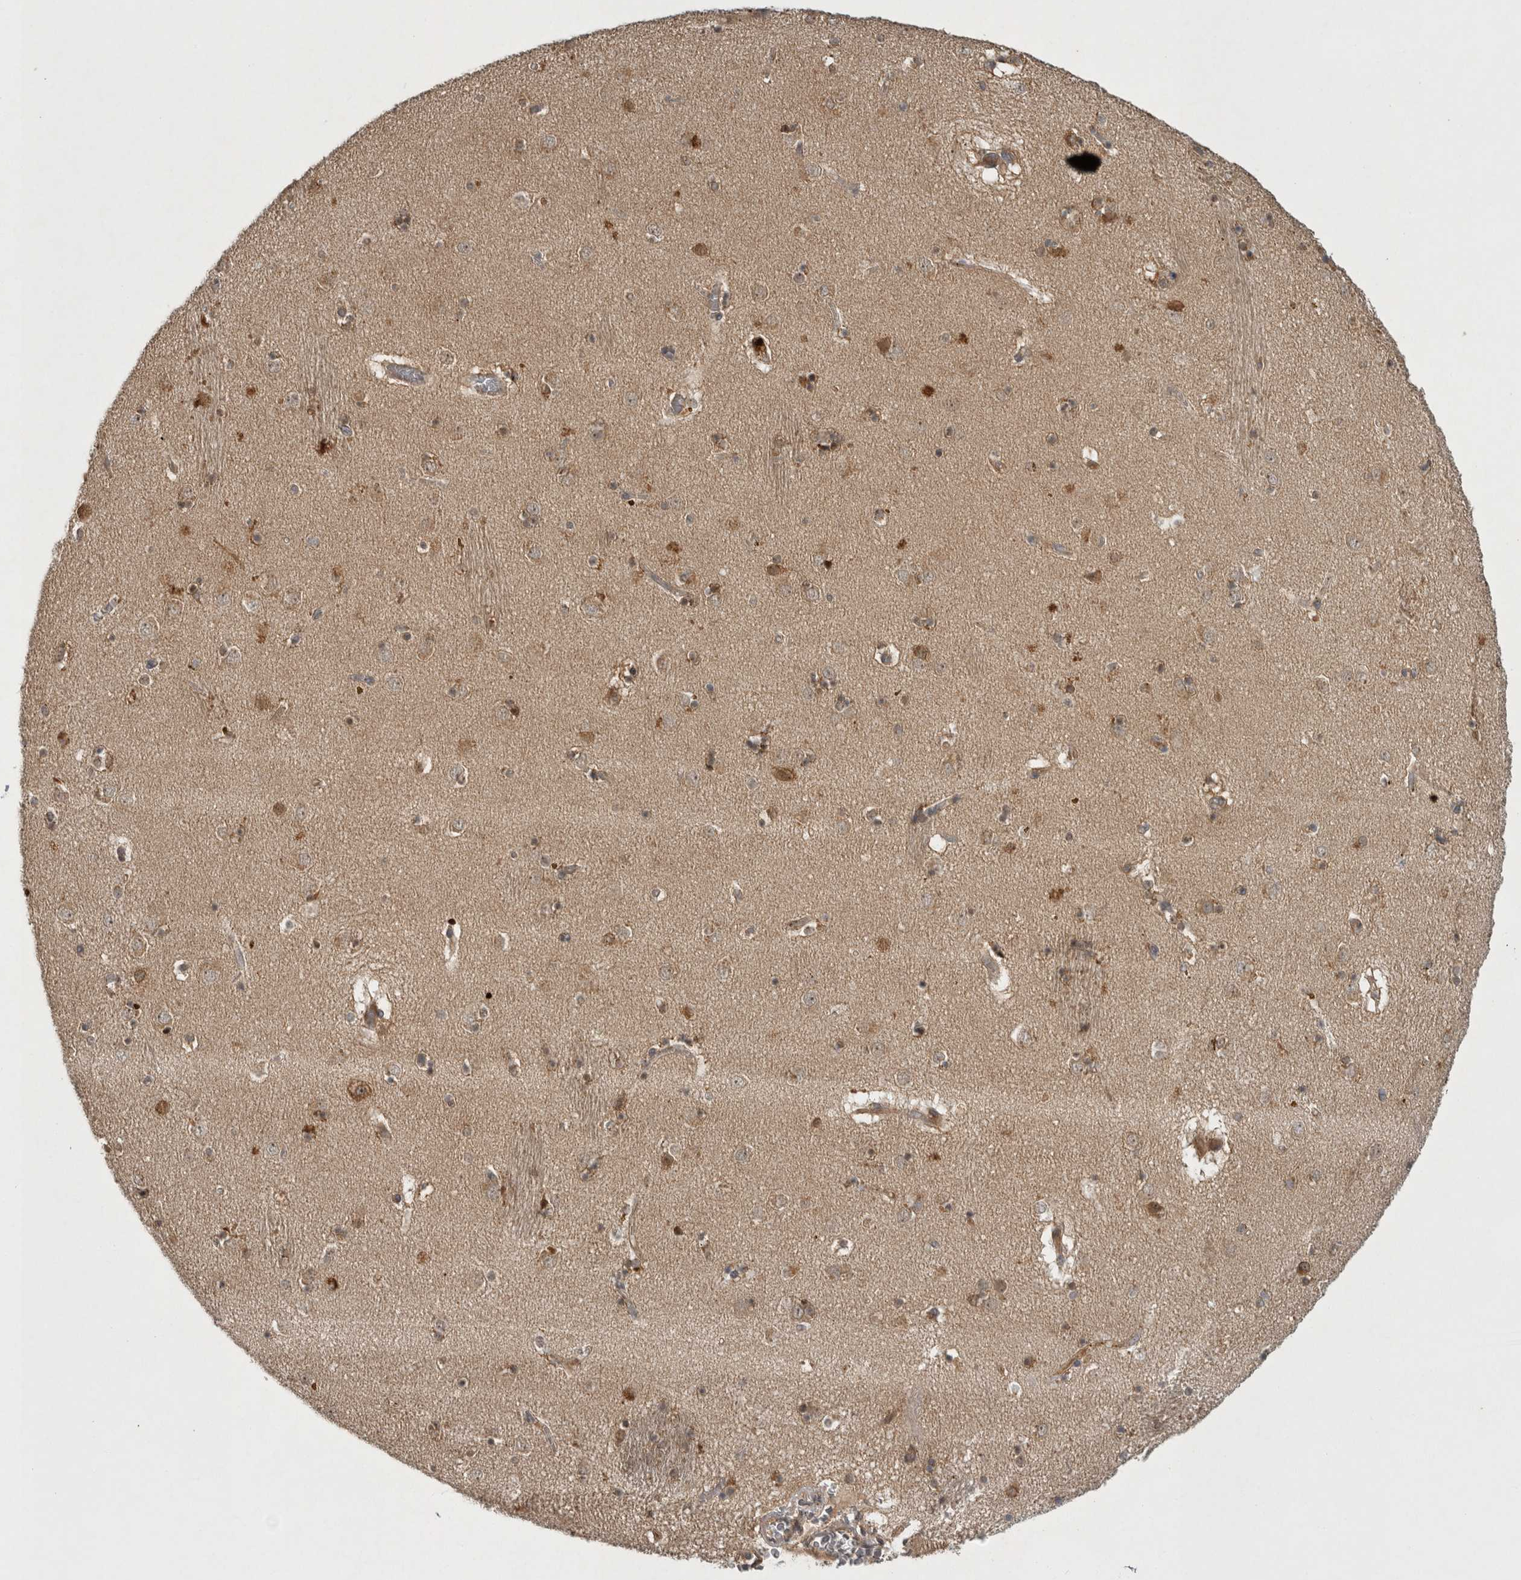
{"staining": {"intensity": "moderate", "quantity": "25%-75%", "location": "cytoplasmic/membranous"}, "tissue": "caudate", "cell_type": "Glial cells", "image_type": "normal", "snomed": [{"axis": "morphology", "description": "Normal tissue, NOS"}, {"axis": "topography", "description": "Lateral ventricle wall"}], "caption": "About 25%-75% of glial cells in normal human caudate exhibit moderate cytoplasmic/membranous protein positivity as visualized by brown immunohistochemical staining.", "gene": "TRMT61B", "patient": {"sex": "male", "age": 70}}